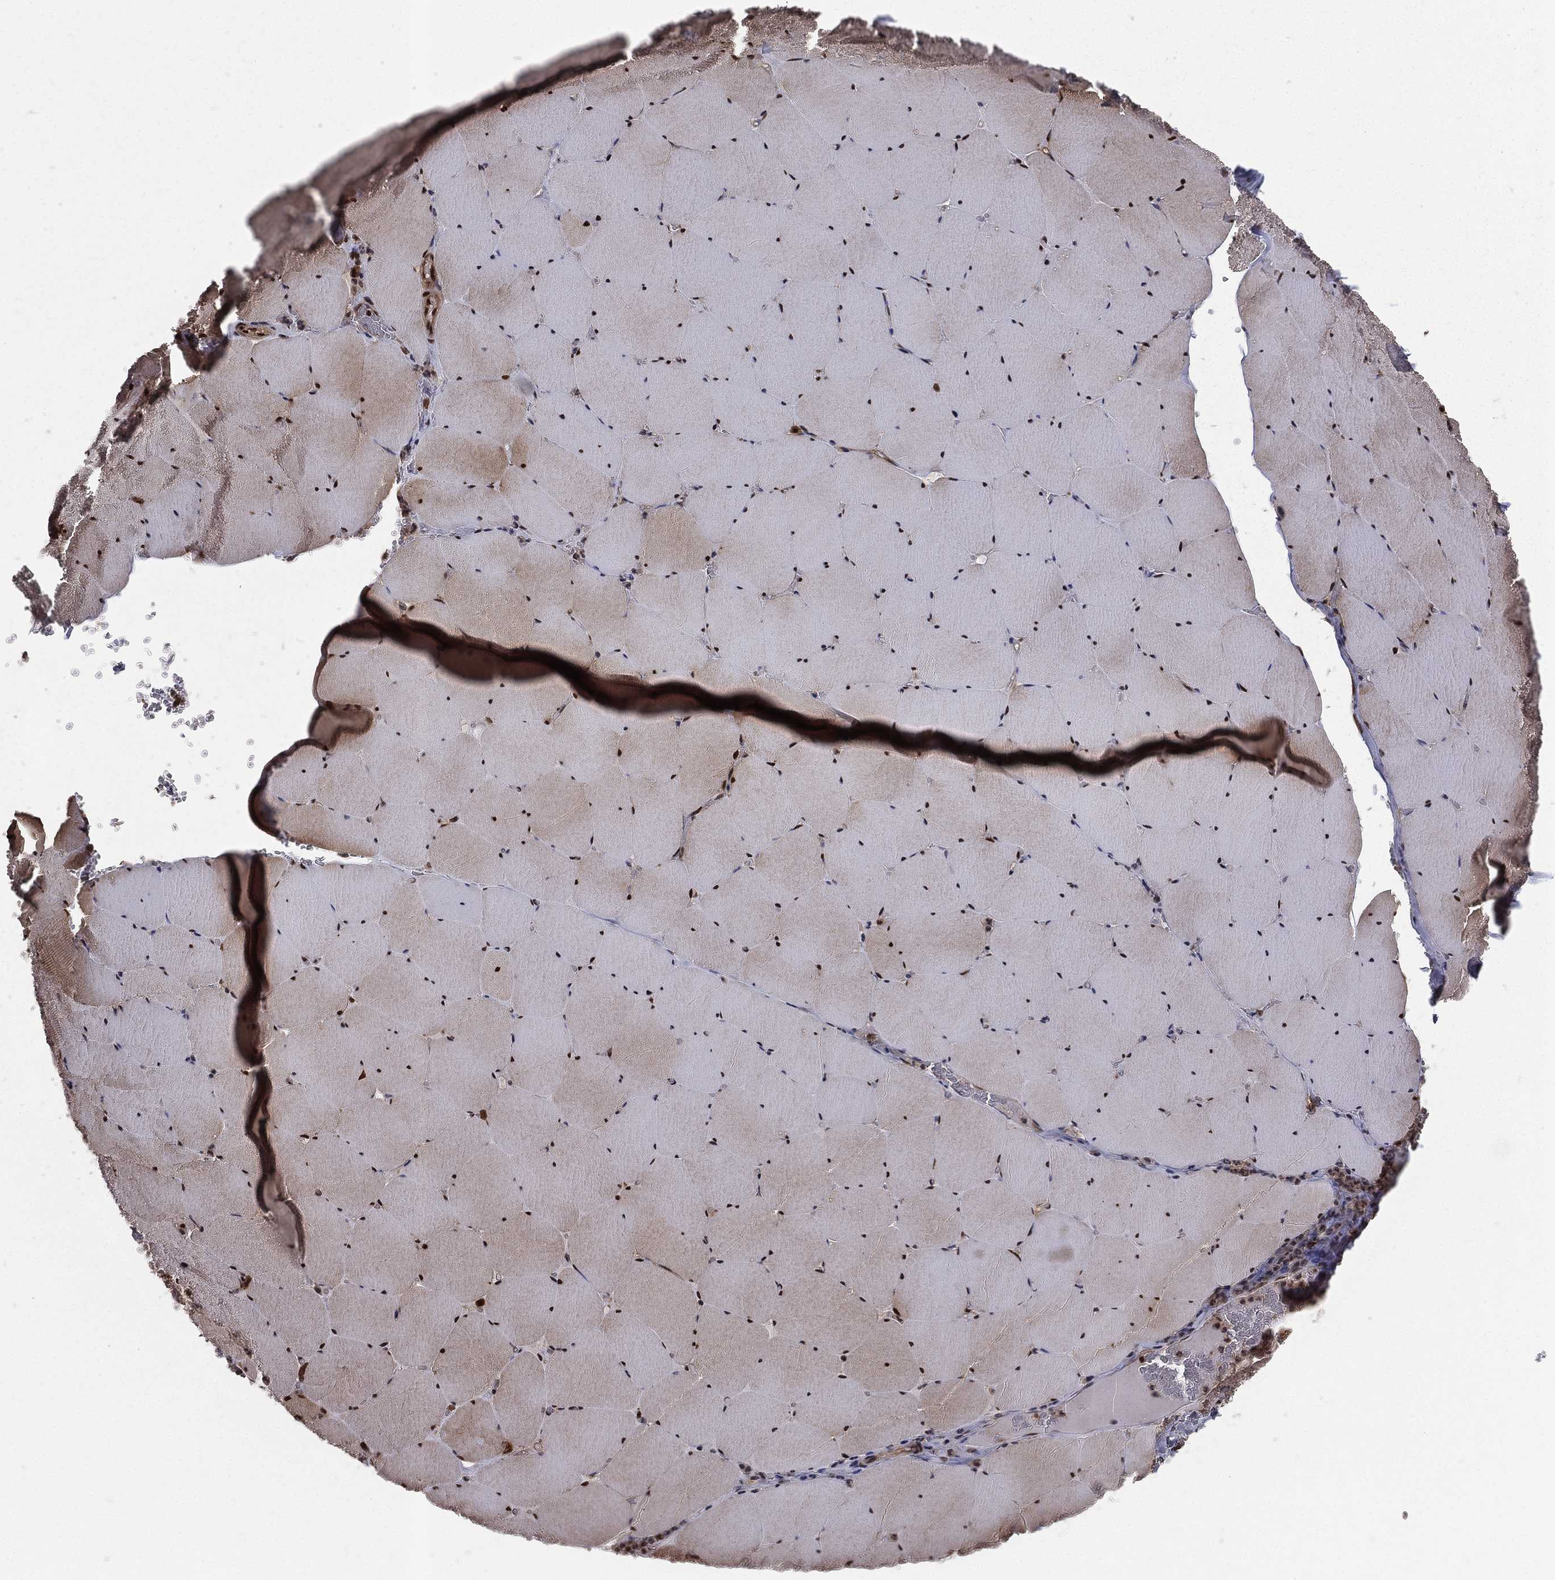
{"staining": {"intensity": "strong", "quantity": "25%-75%", "location": "cytoplasmic/membranous,nuclear"}, "tissue": "skeletal muscle", "cell_type": "Myocytes", "image_type": "normal", "snomed": [{"axis": "morphology", "description": "Normal tissue, NOS"}, {"axis": "morphology", "description": "Malignant melanoma, Metastatic site"}, {"axis": "topography", "description": "Skeletal muscle"}], "caption": "The photomicrograph shows immunohistochemical staining of benign skeletal muscle. There is strong cytoplasmic/membranous,nuclear expression is appreciated in about 25%-75% of myocytes. The protein of interest is shown in brown color, while the nuclei are stained blue.", "gene": "COPS4", "patient": {"sex": "male", "age": 50}}